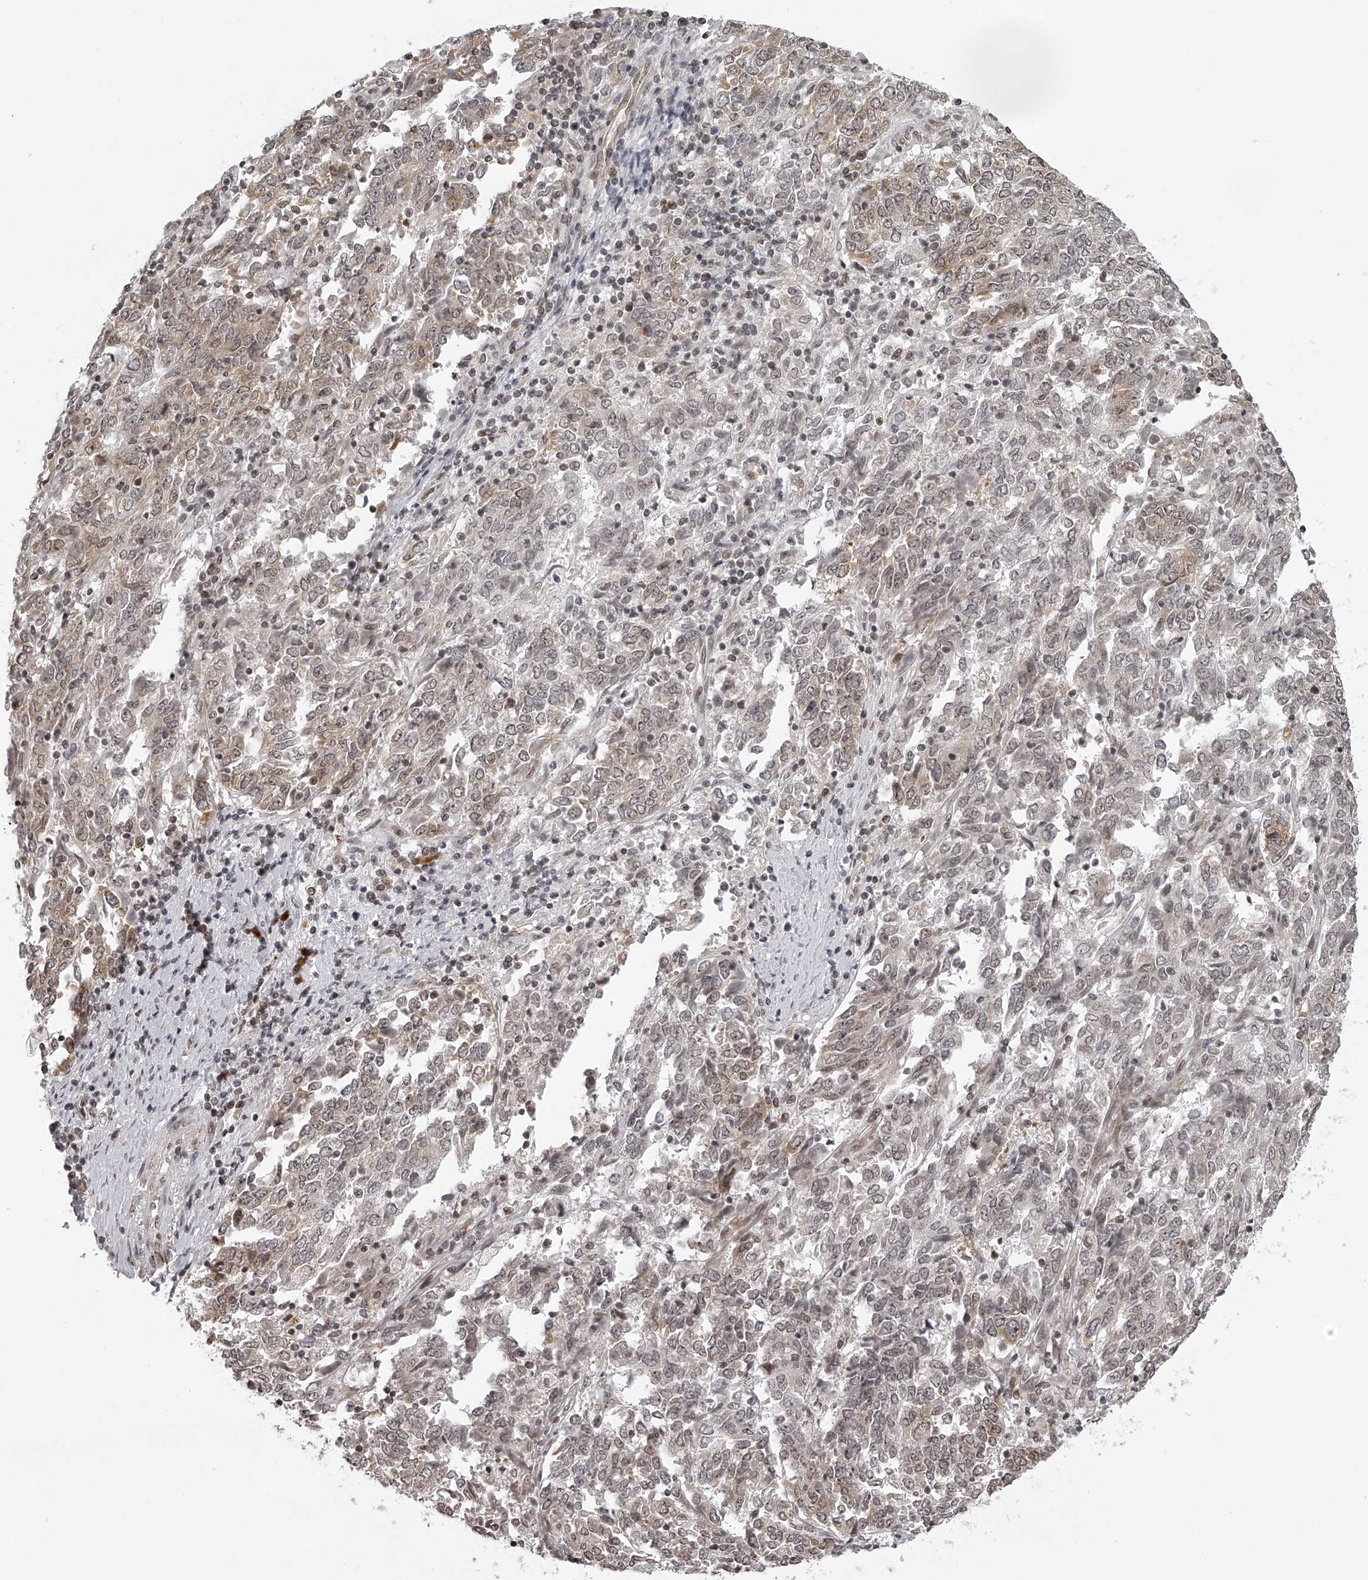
{"staining": {"intensity": "moderate", "quantity": "25%-75%", "location": "cytoplasmic/membranous,nuclear"}, "tissue": "endometrial cancer", "cell_type": "Tumor cells", "image_type": "cancer", "snomed": [{"axis": "morphology", "description": "Adenocarcinoma, NOS"}, {"axis": "topography", "description": "Endometrium"}], "caption": "High-magnification brightfield microscopy of endometrial adenocarcinoma stained with DAB (3,3'-diaminobenzidine) (brown) and counterstained with hematoxylin (blue). tumor cells exhibit moderate cytoplasmic/membranous and nuclear staining is present in about25%-75% of cells. (DAB IHC, brown staining for protein, blue staining for nuclei).", "gene": "ODF2L", "patient": {"sex": "female", "age": 80}}